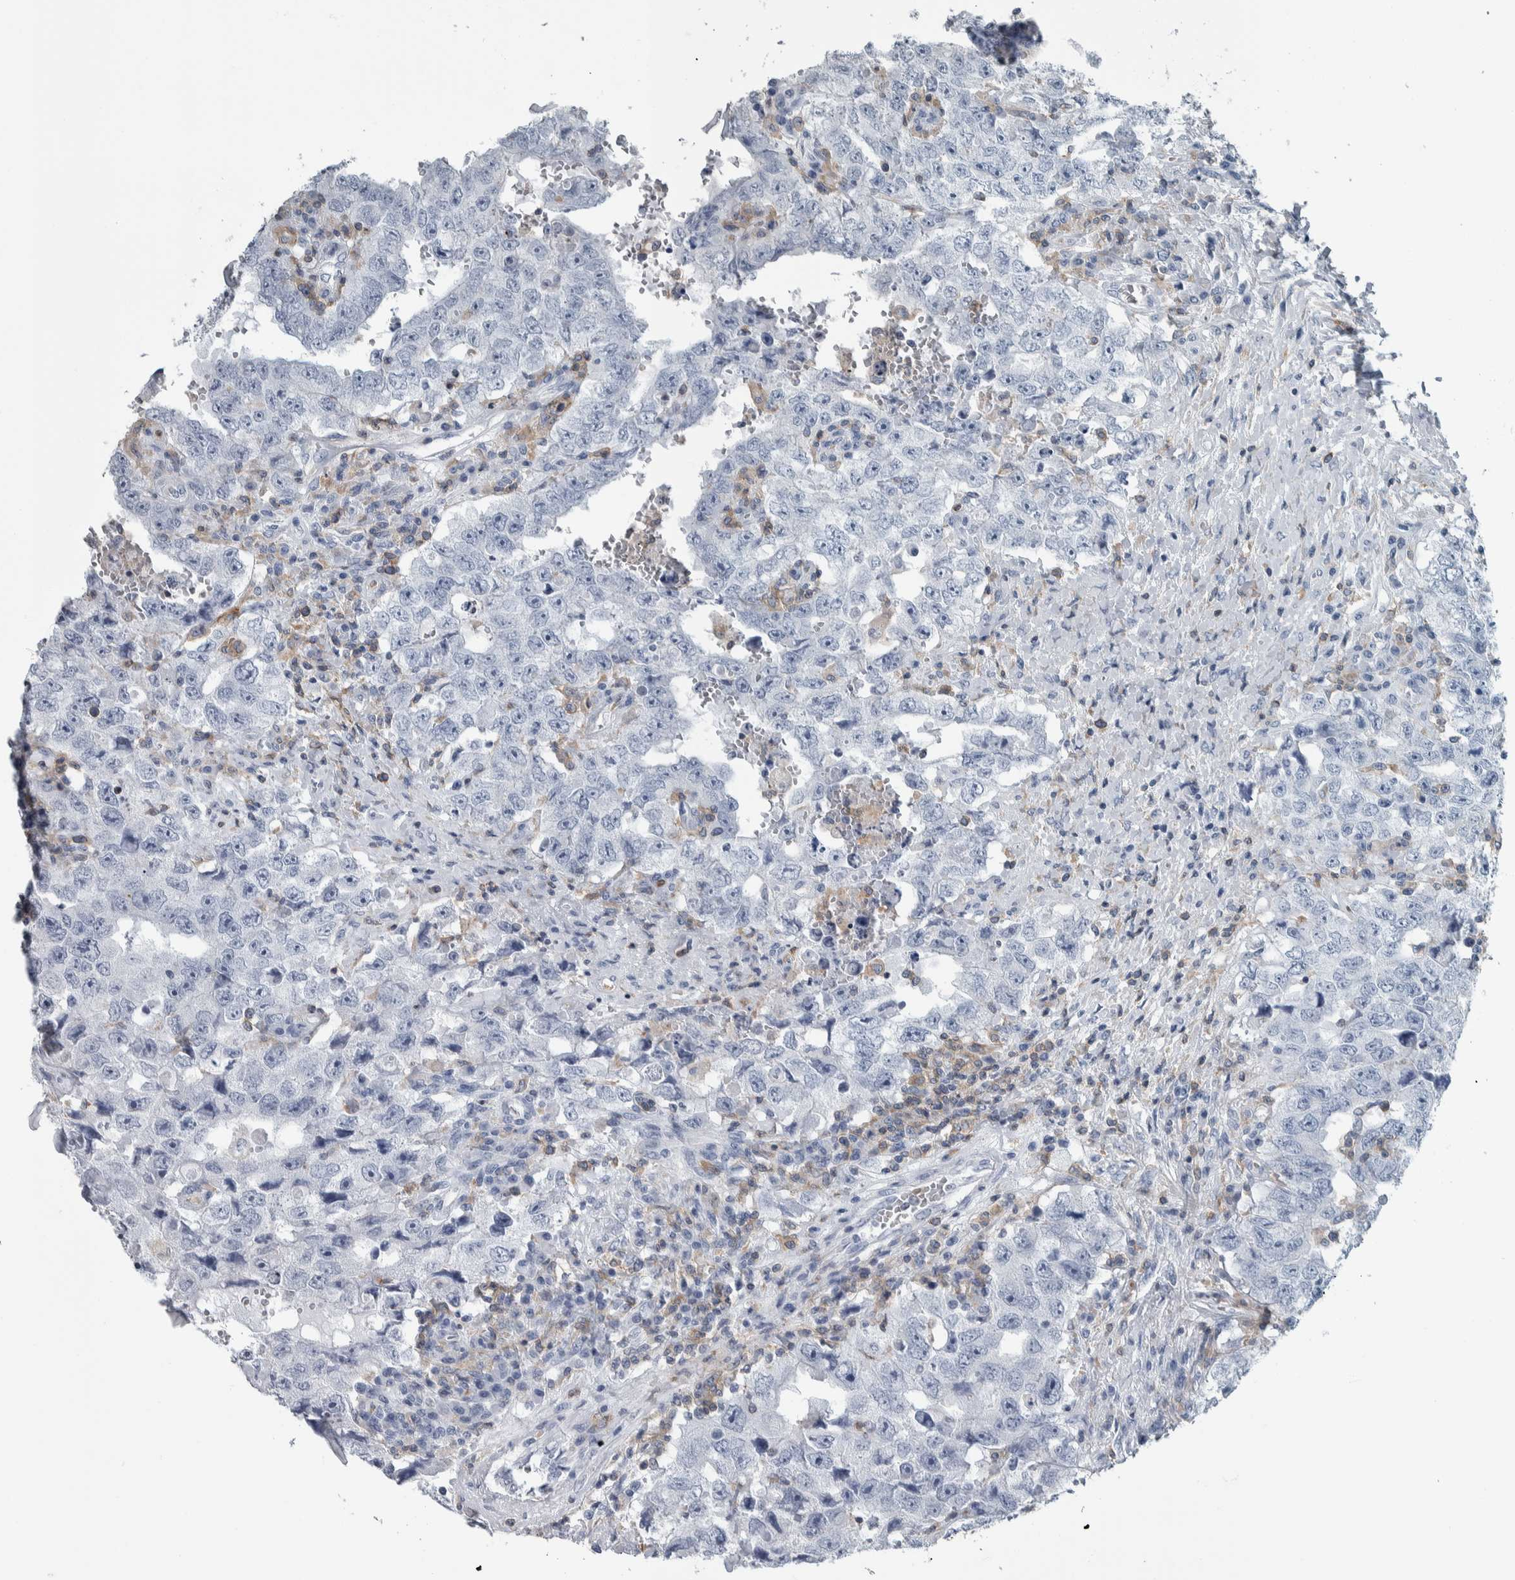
{"staining": {"intensity": "negative", "quantity": "none", "location": "none"}, "tissue": "testis cancer", "cell_type": "Tumor cells", "image_type": "cancer", "snomed": [{"axis": "morphology", "description": "Carcinoma, Embryonal, NOS"}, {"axis": "topography", "description": "Testis"}], "caption": "IHC histopathology image of human testis embryonal carcinoma stained for a protein (brown), which exhibits no staining in tumor cells. (DAB IHC, high magnification).", "gene": "SKAP2", "patient": {"sex": "male", "age": 26}}